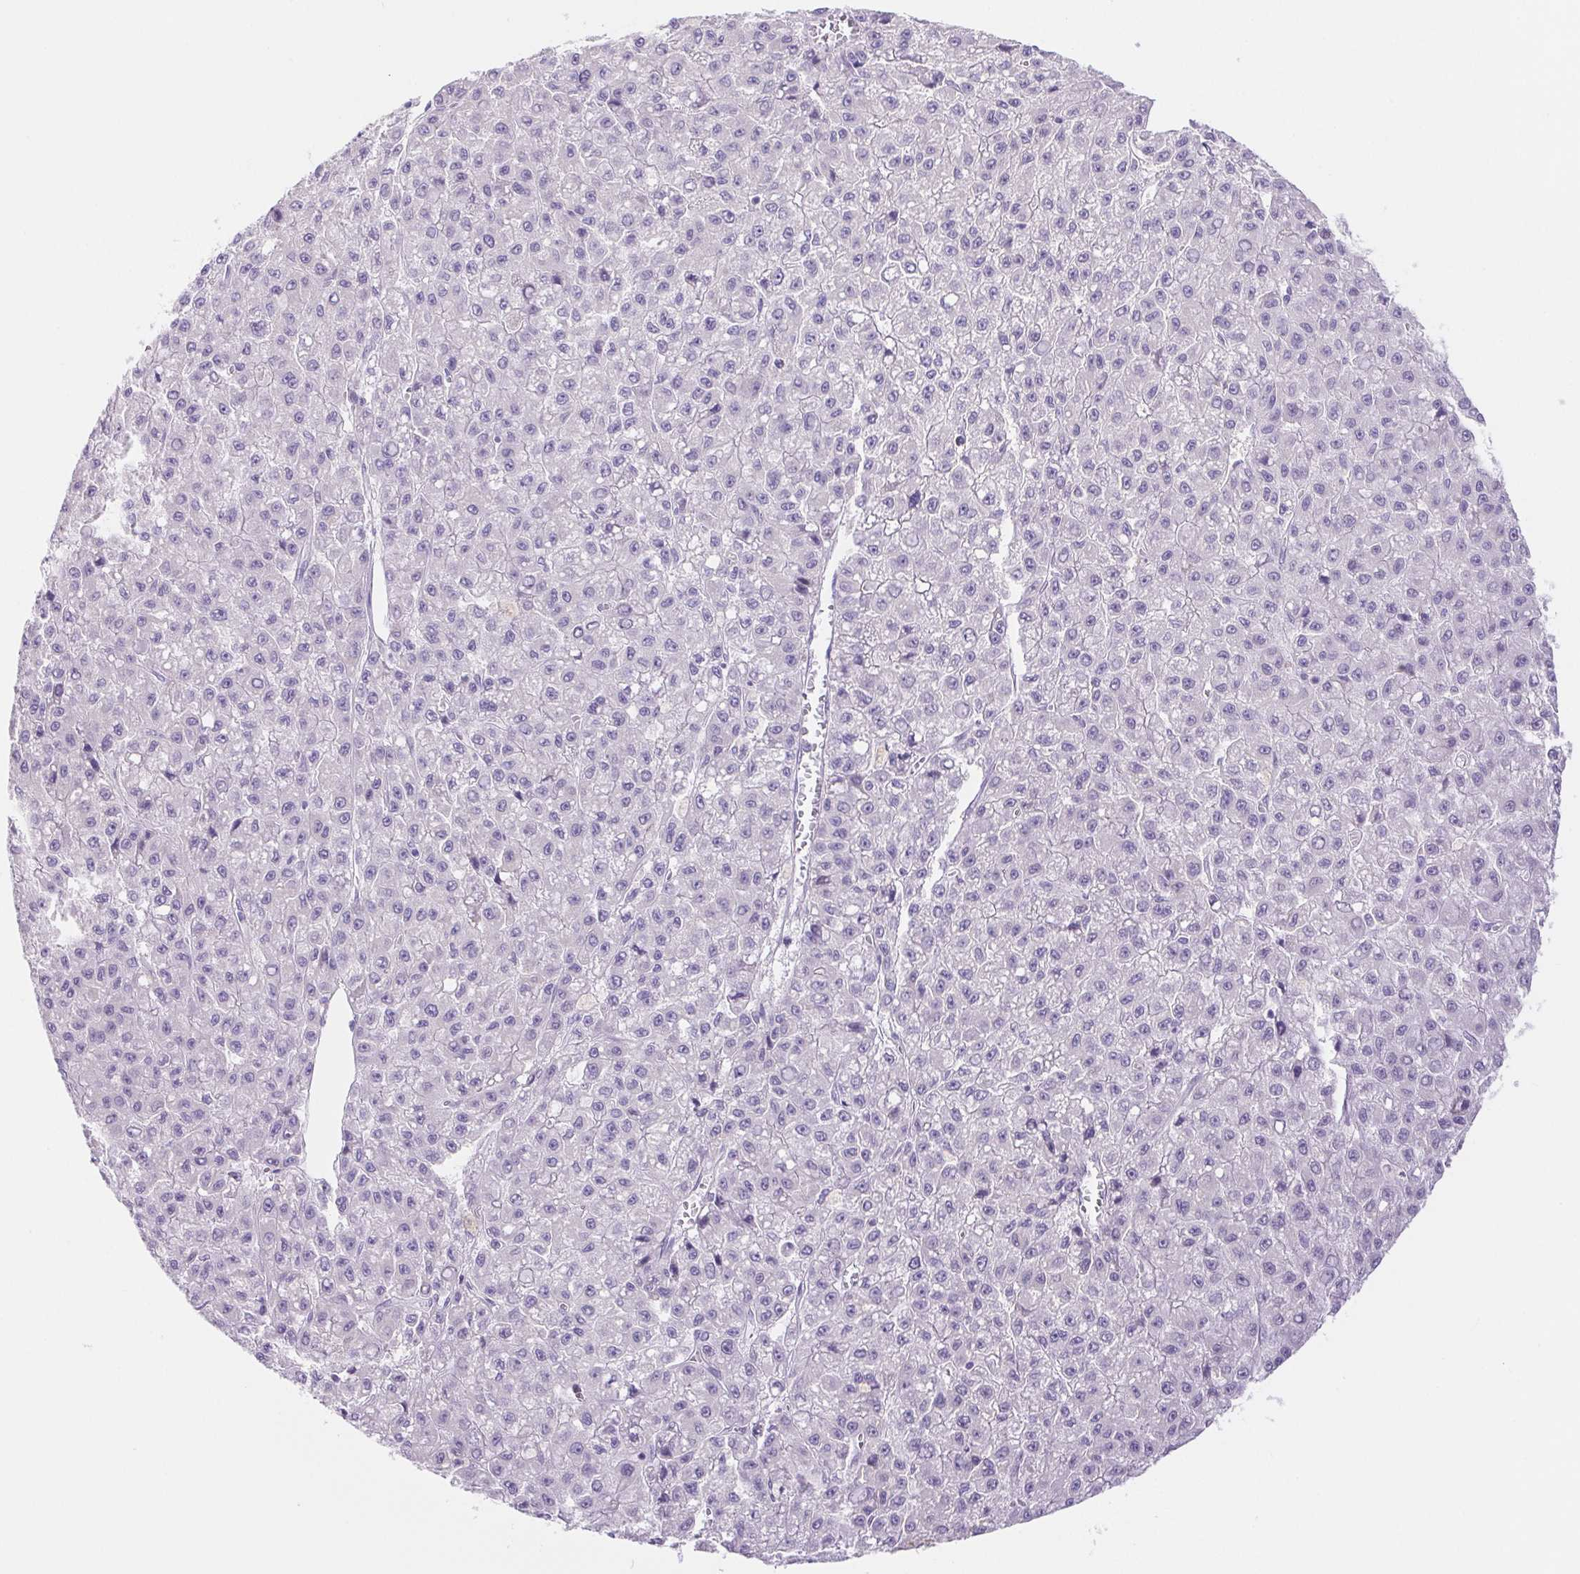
{"staining": {"intensity": "negative", "quantity": "none", "location": "none"}, "tissue": "liver cancer", "cell_type": "Tumor cells", "image_type": "cancer", "snomed": [{"axis": "morphology", "description": "Carcinoma, Hepatocellular, NOS"}, {"axis": "topography", "description": "Liver"}], "caption": "Photomicrograph shows no protein staining in tumor cells of hepatocellular carcinoma (liver) tissue. (Stains: DAB IHC with hematoxylin counter stain, Microscopy: brightfield microscopy at high magnification).", "gene": "DYNC2LI1", "patient": {"sex": "male", "age": 70}}